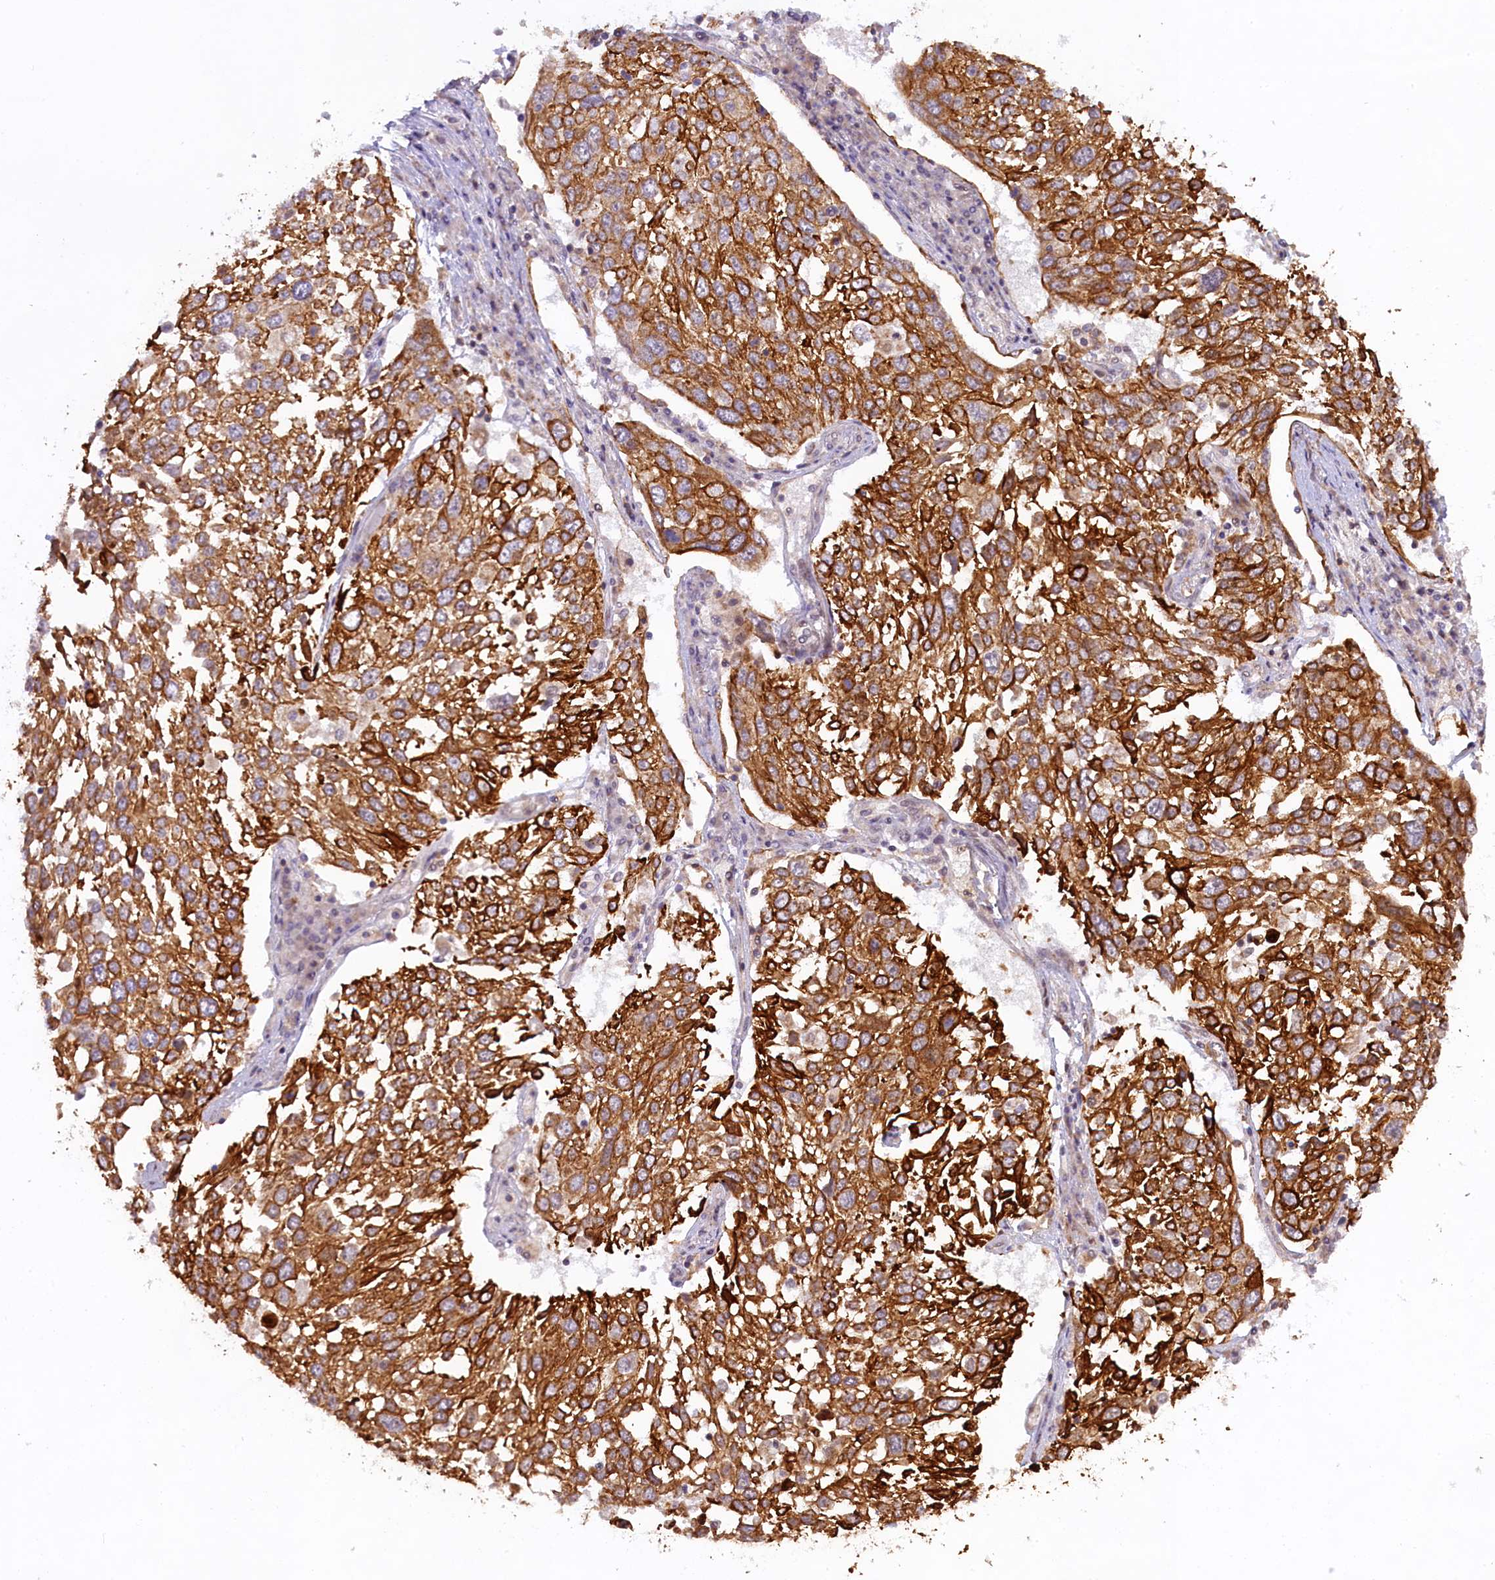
{"staining": {"intensity": "moderate", "quantity": ">75%", "location": "cytoplasmic/membranous"}, "tissue": "lung cancer", "cell_type": "Tumor cells", "image_type": "cancer", "snomed": [{"axis": "morphology", "description": "Squamous cell carcinoma, NOS"}, {"axis": "topography", "description": "Lung"}], "caption": "Lung cancer stained for a protein (brown) demonstrates moderate cytoplasmic/membranous positive expression in approximately >75% of tumor cells.", "gene": "CARD8", "patient": {"sex": "male", "age": 65}}